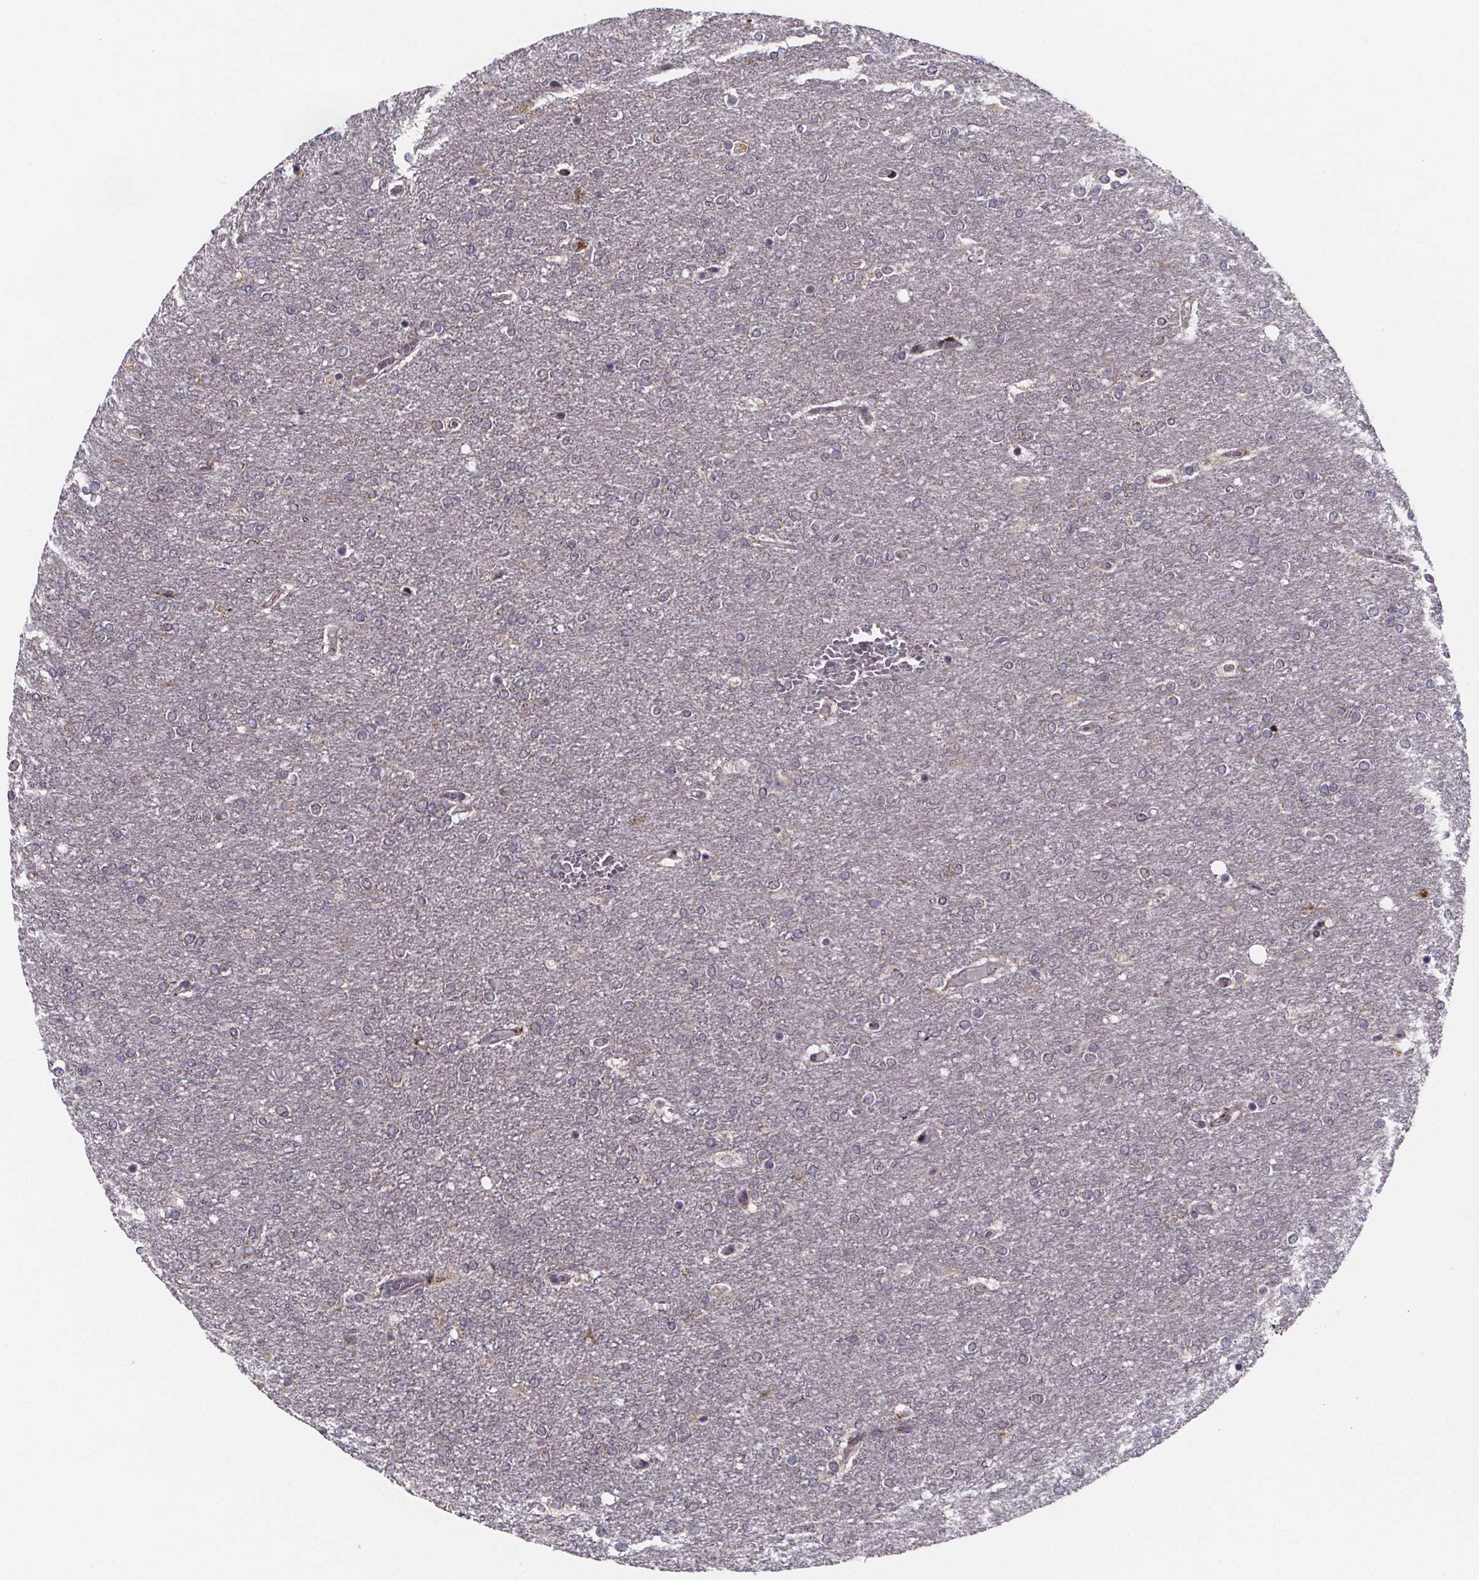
{"staining": {"intensity": "negative", "quantity": "none", "location": "none"}, "tissue": "glioma", "cell_type": "Tumor cells", "image_type": "cancer", "snomed": [{"axis": "morphology", "description": "Glioma, malignant, High grade"}, {"axis": "topography", "description": "Brain"}], "caption": "Immunohistochemical staining of human malignant glioma (high-grade) shows no significant staining in tumor cells.", "gene": "NDST1", "patient": {"sex": "female", "age": 61}}